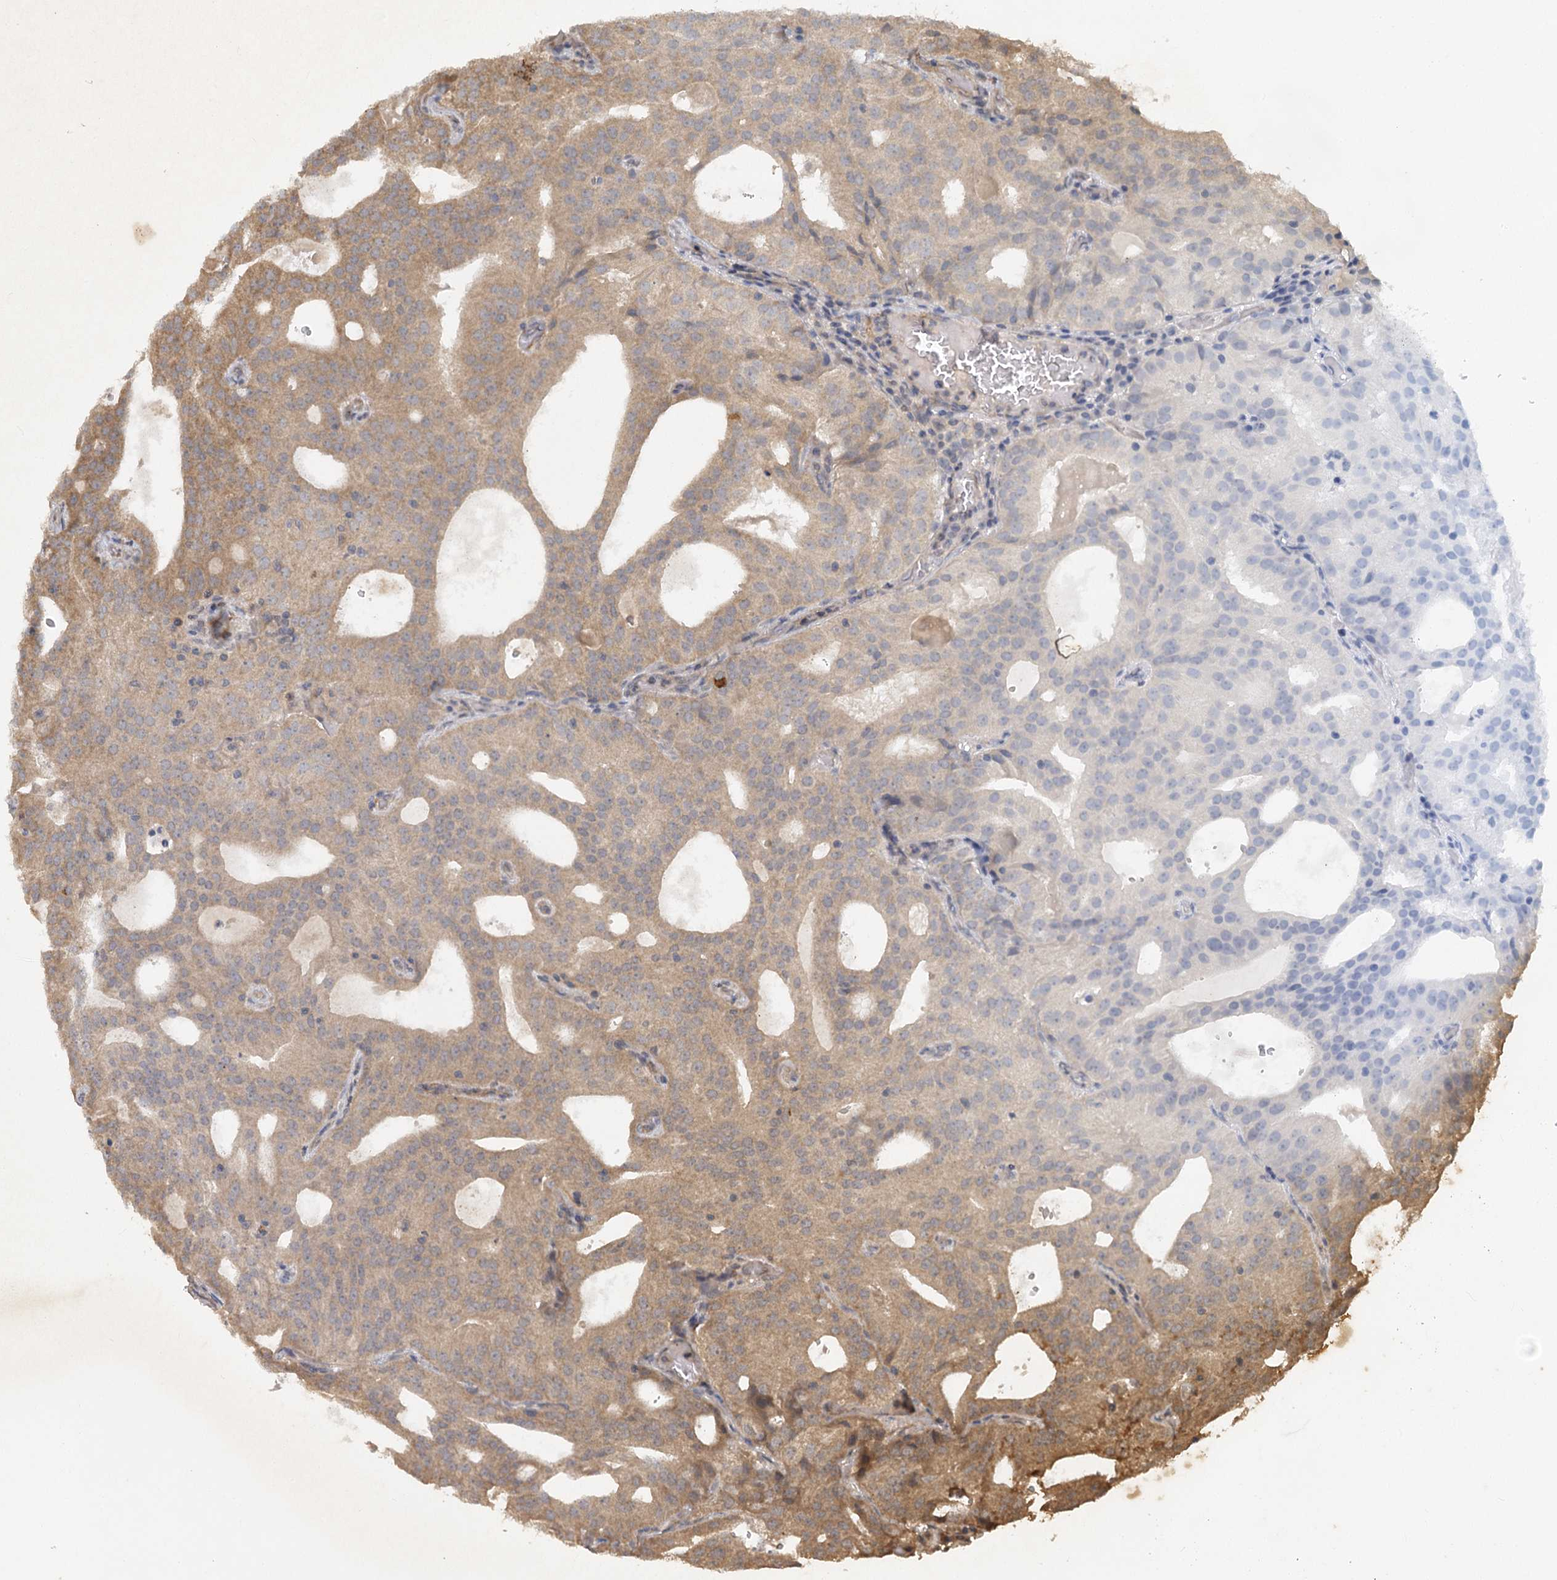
{"staining": {"intensity": "weak", "quantity": "25%-75%", "location": "cytoplasmic/membranous"}, "tissue": "prostate cancer", "cell_type": "Tumor cells", "image_type": "cancer", "snomed": [{"axis": "morphology", "description": "Adenocarcinoma, Medium grade"}, {"axis": "topography", "description": "Prostate"}], "caption": "DAB immunohistochemical staining of human prostate cancer (adenocarcinoma (medium-grade)) shows weak cytoplasmic/membranous protein positivity in approximately 25%-75% of tumor cells. (DAB (3,3'-diaminobenzidine) IHC, brown staining for protein, blue staining for nuclei).", "gene": "INSIG2", "patient": {"sex": "male", "age": 88}}